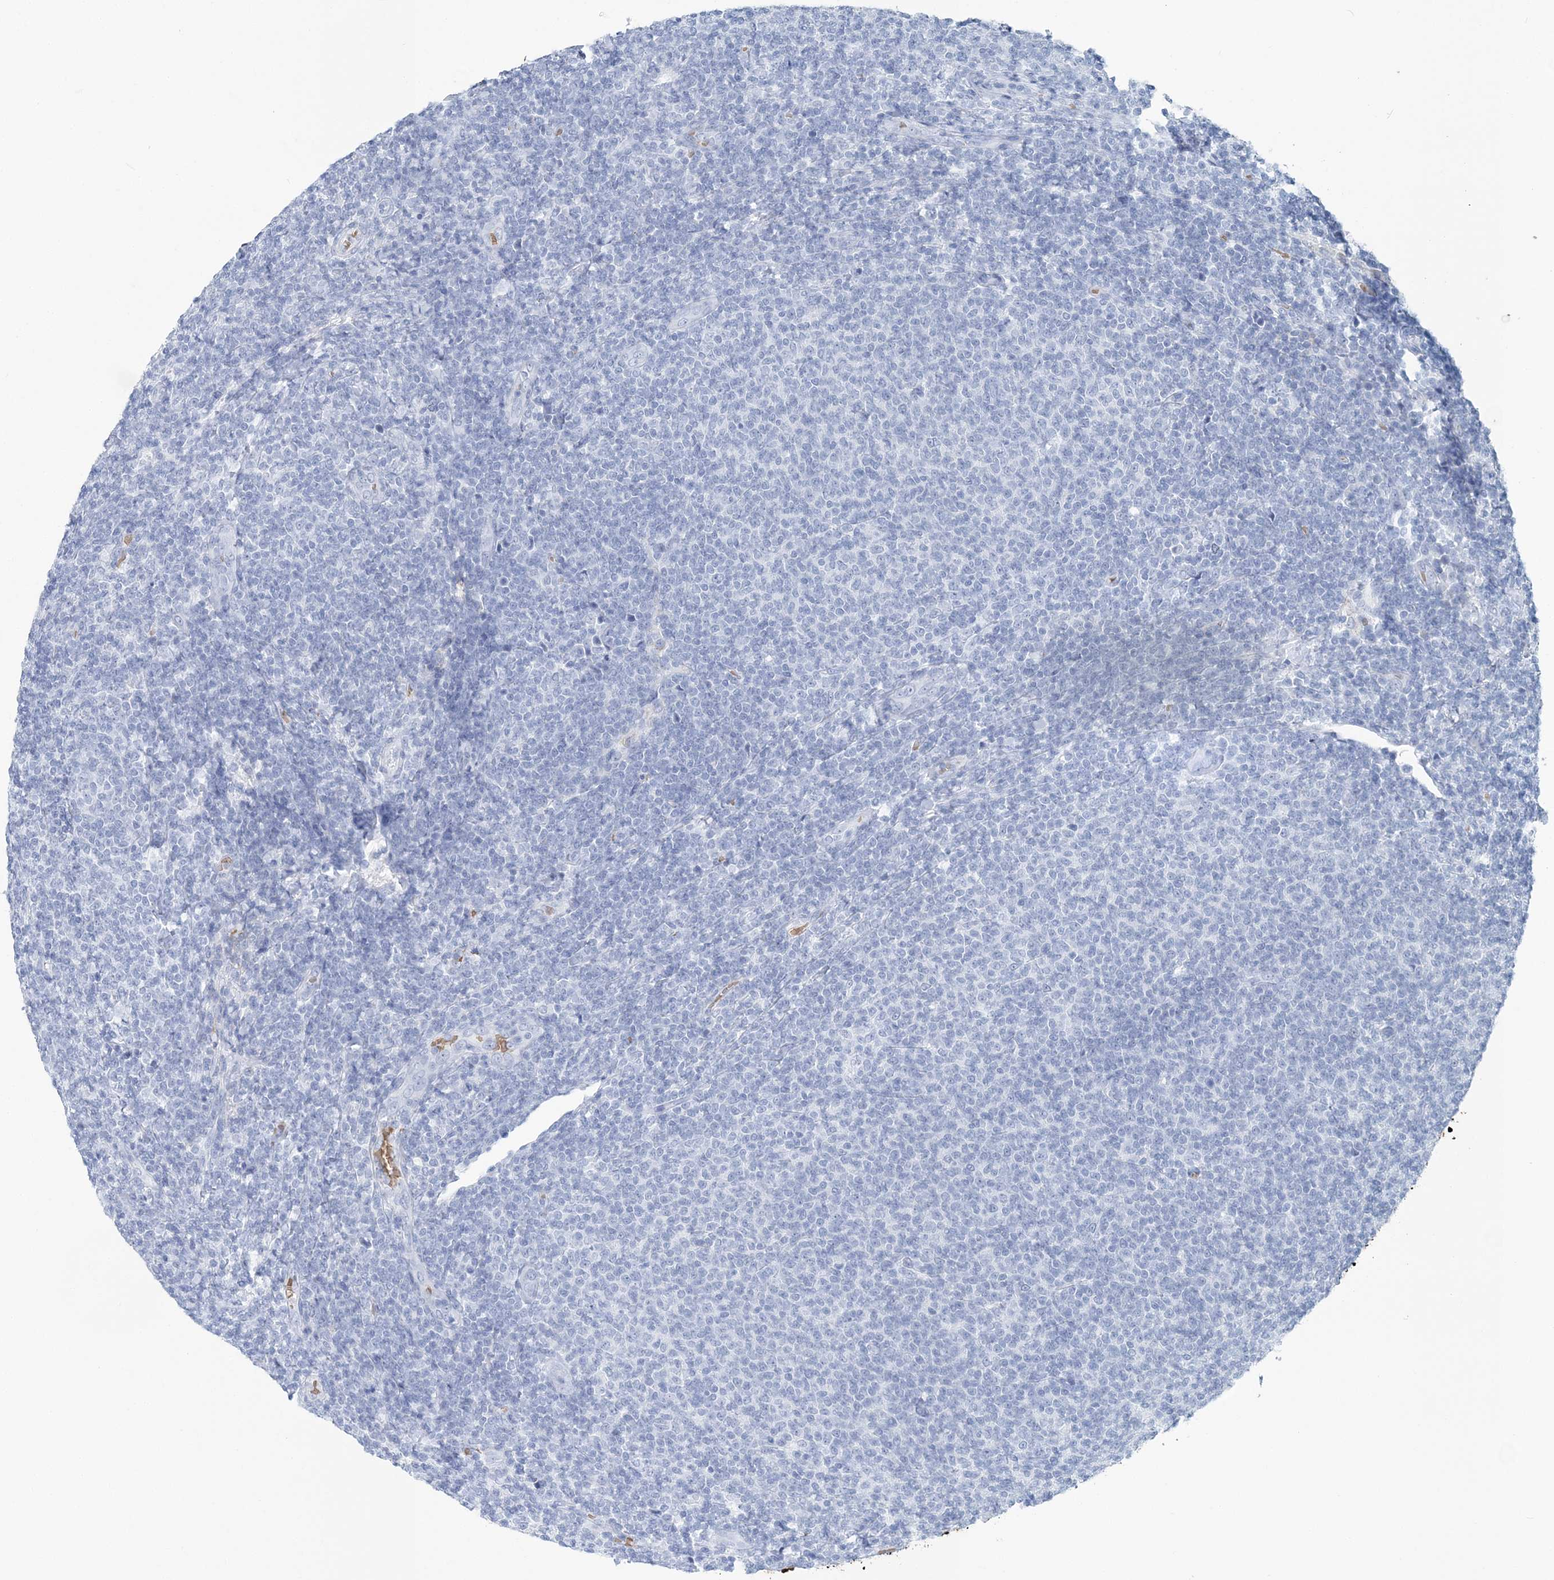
{"staining": {"intensity": "negative", "quantity": "none", "location": "none"}, "tissue": "lymphoma", "cell_type": "Tumor cells", "image_type": "cancer", "snomed": [{"axis": "morphology", "description": "Malignant lymphoma, non-Hodgkin's type, Low grade"}, {"axis": "topography", "description": "Lymph node"}], "caption": "Immunohistochemistry (IHC) histopathology image of neoplastic tissue: malignant lymphoma, non-Hodgkin's type (low-grade) stained with DAB (3,3'-diaminobenzidine) exhibits no significant protein staining in tumor cells.", "gene": "HBD", "patient": {"sex": "male", "age": 66}}